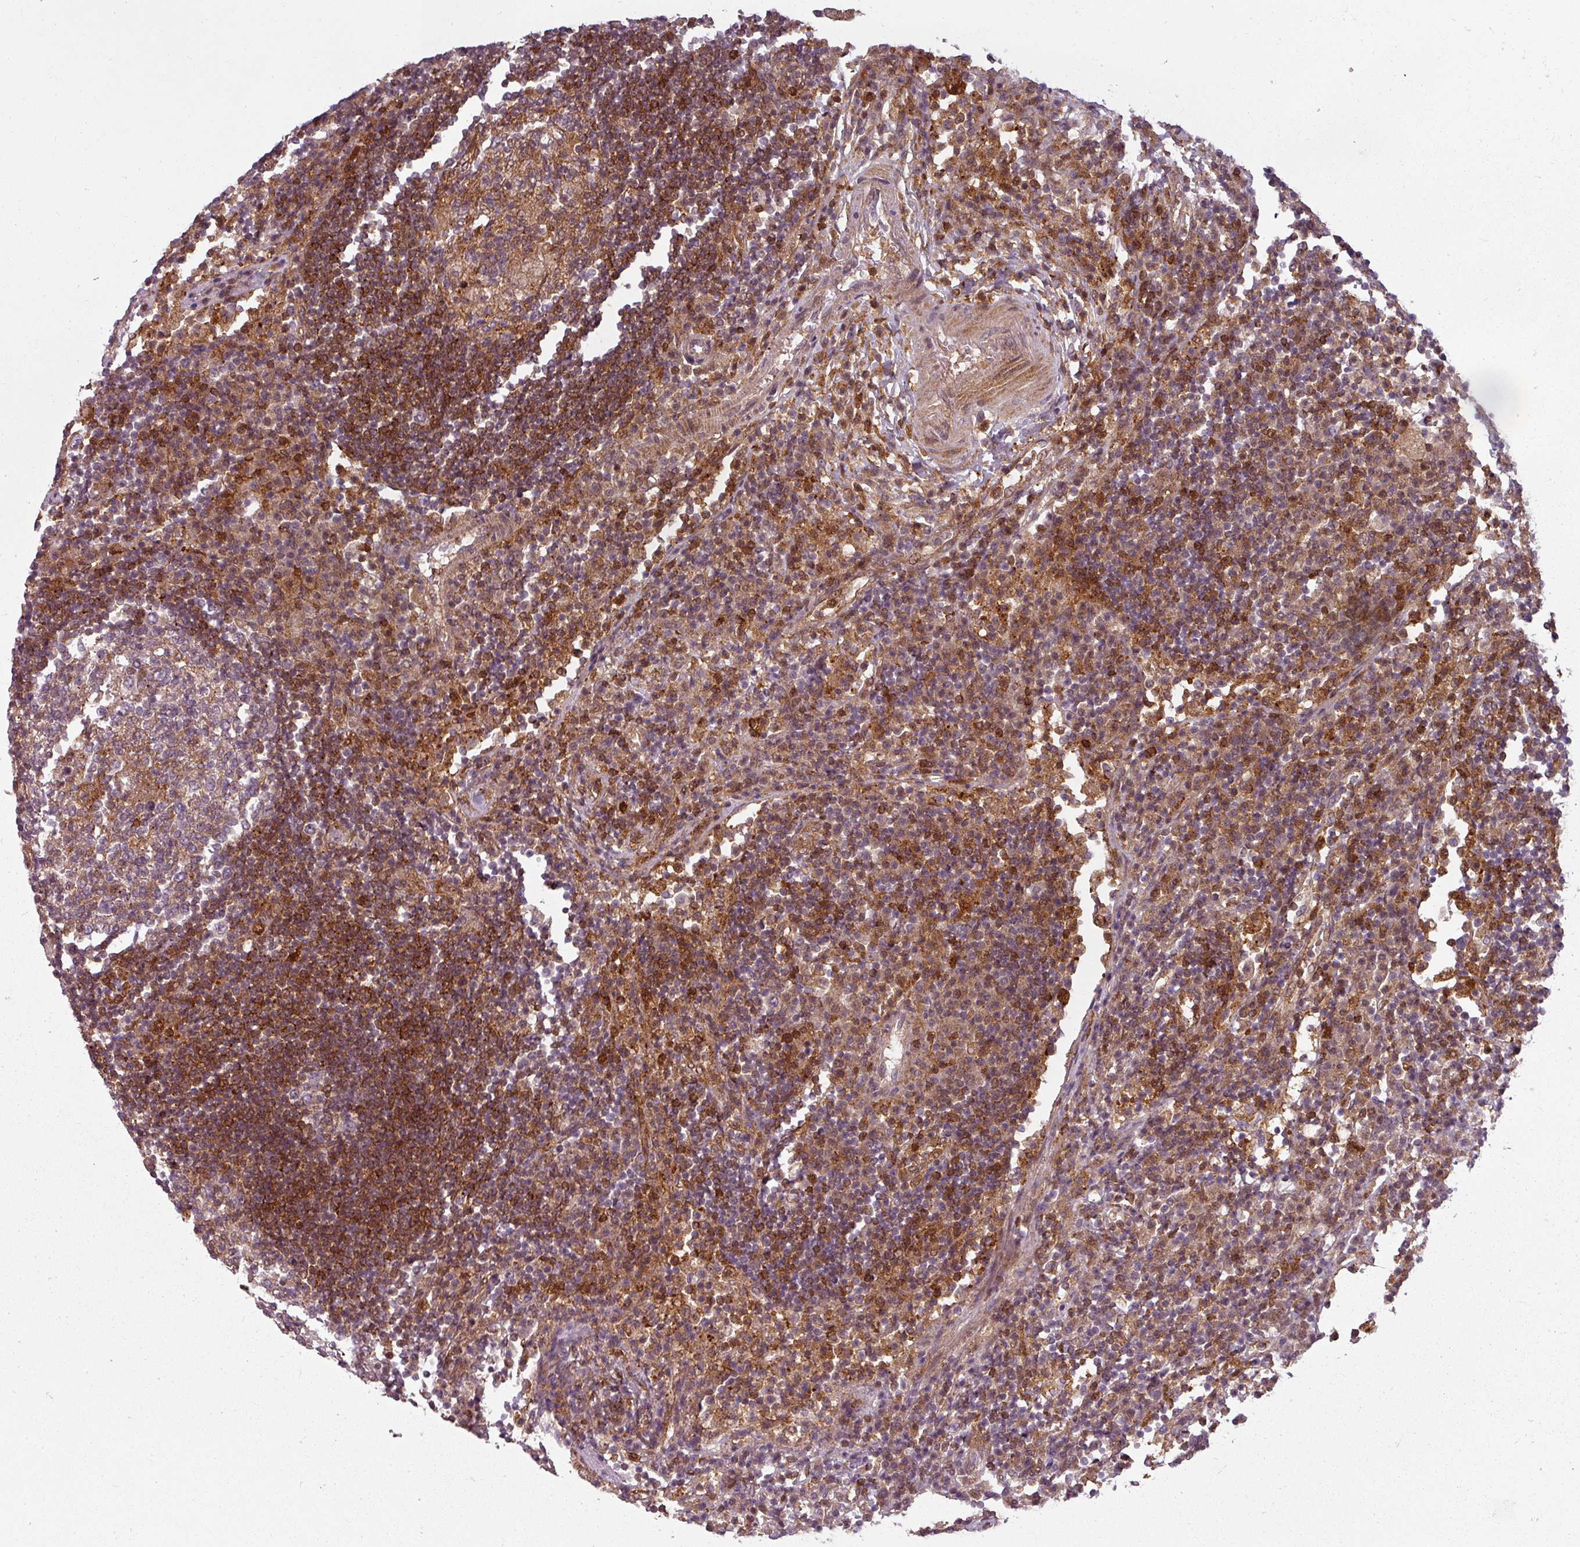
{"staining": {"intensity": "weak", "quantity": "25%-75%", "location": "cytoplasmic/membranous"}, "tissue": "lymph node", "cell_type": "Germinal center cells", "image_type": "normal", "snomed": [{"axis": "morphology", "description": "Normal tissue, NOS"}, {"axis": "topography", "description": "Lymph node"}], "caption": "Immunohistochemistry (DAB (3,3'-diaminobenzidine)) staining of benign lymph node demonstrates weak cytoplasmic/membranous protein expression in approximately 25%-75% of germinal center cells. The protein is stained brown, and the nuclei are stained in blue (DAB IHC with brightfield microscopy, high magnification).", "gene": "CLIC1", "patient": {"sex": "female", "age": 53}}